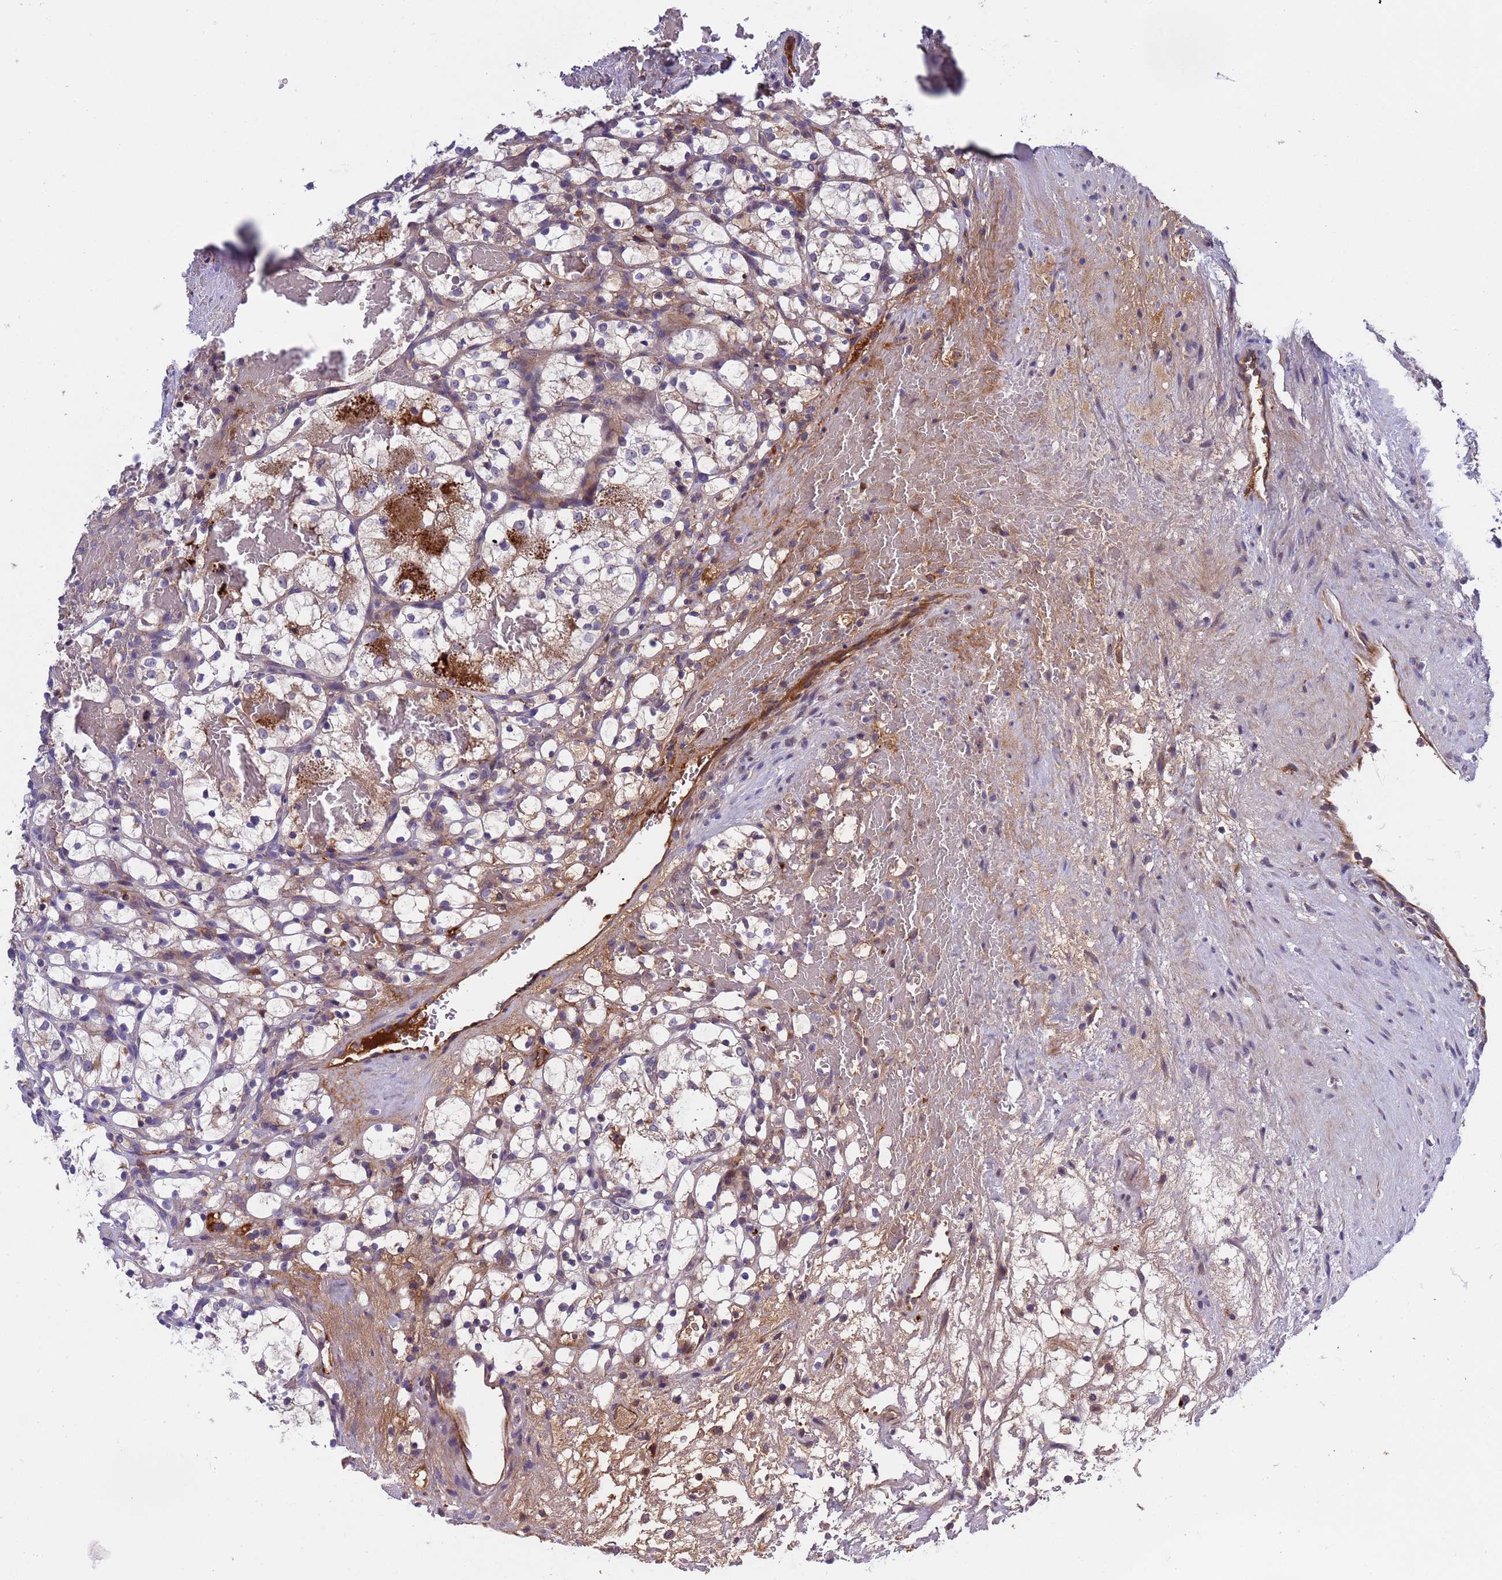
{"staining": {"intensity": "strong", "quantity": "<25%", "location": "cytoplasmic/membranous"}, "tissue": "renal cancer", "cell_type": "Tumor cells", "image_type": "cancer", "snomed": [{"axis": "morphology", "description": "Adenocarcinoma, NOS"}, {"axis": "topography", "description": "Kidney"}], "caption": "Adenocarcinoma (renal) stained for a protein (brown) reveals strong cytoplasmic/membranous positive expression in about <25% of tumor cells.", "gene": "PARP16", "patient": {"sex": "female", "age": 69}}